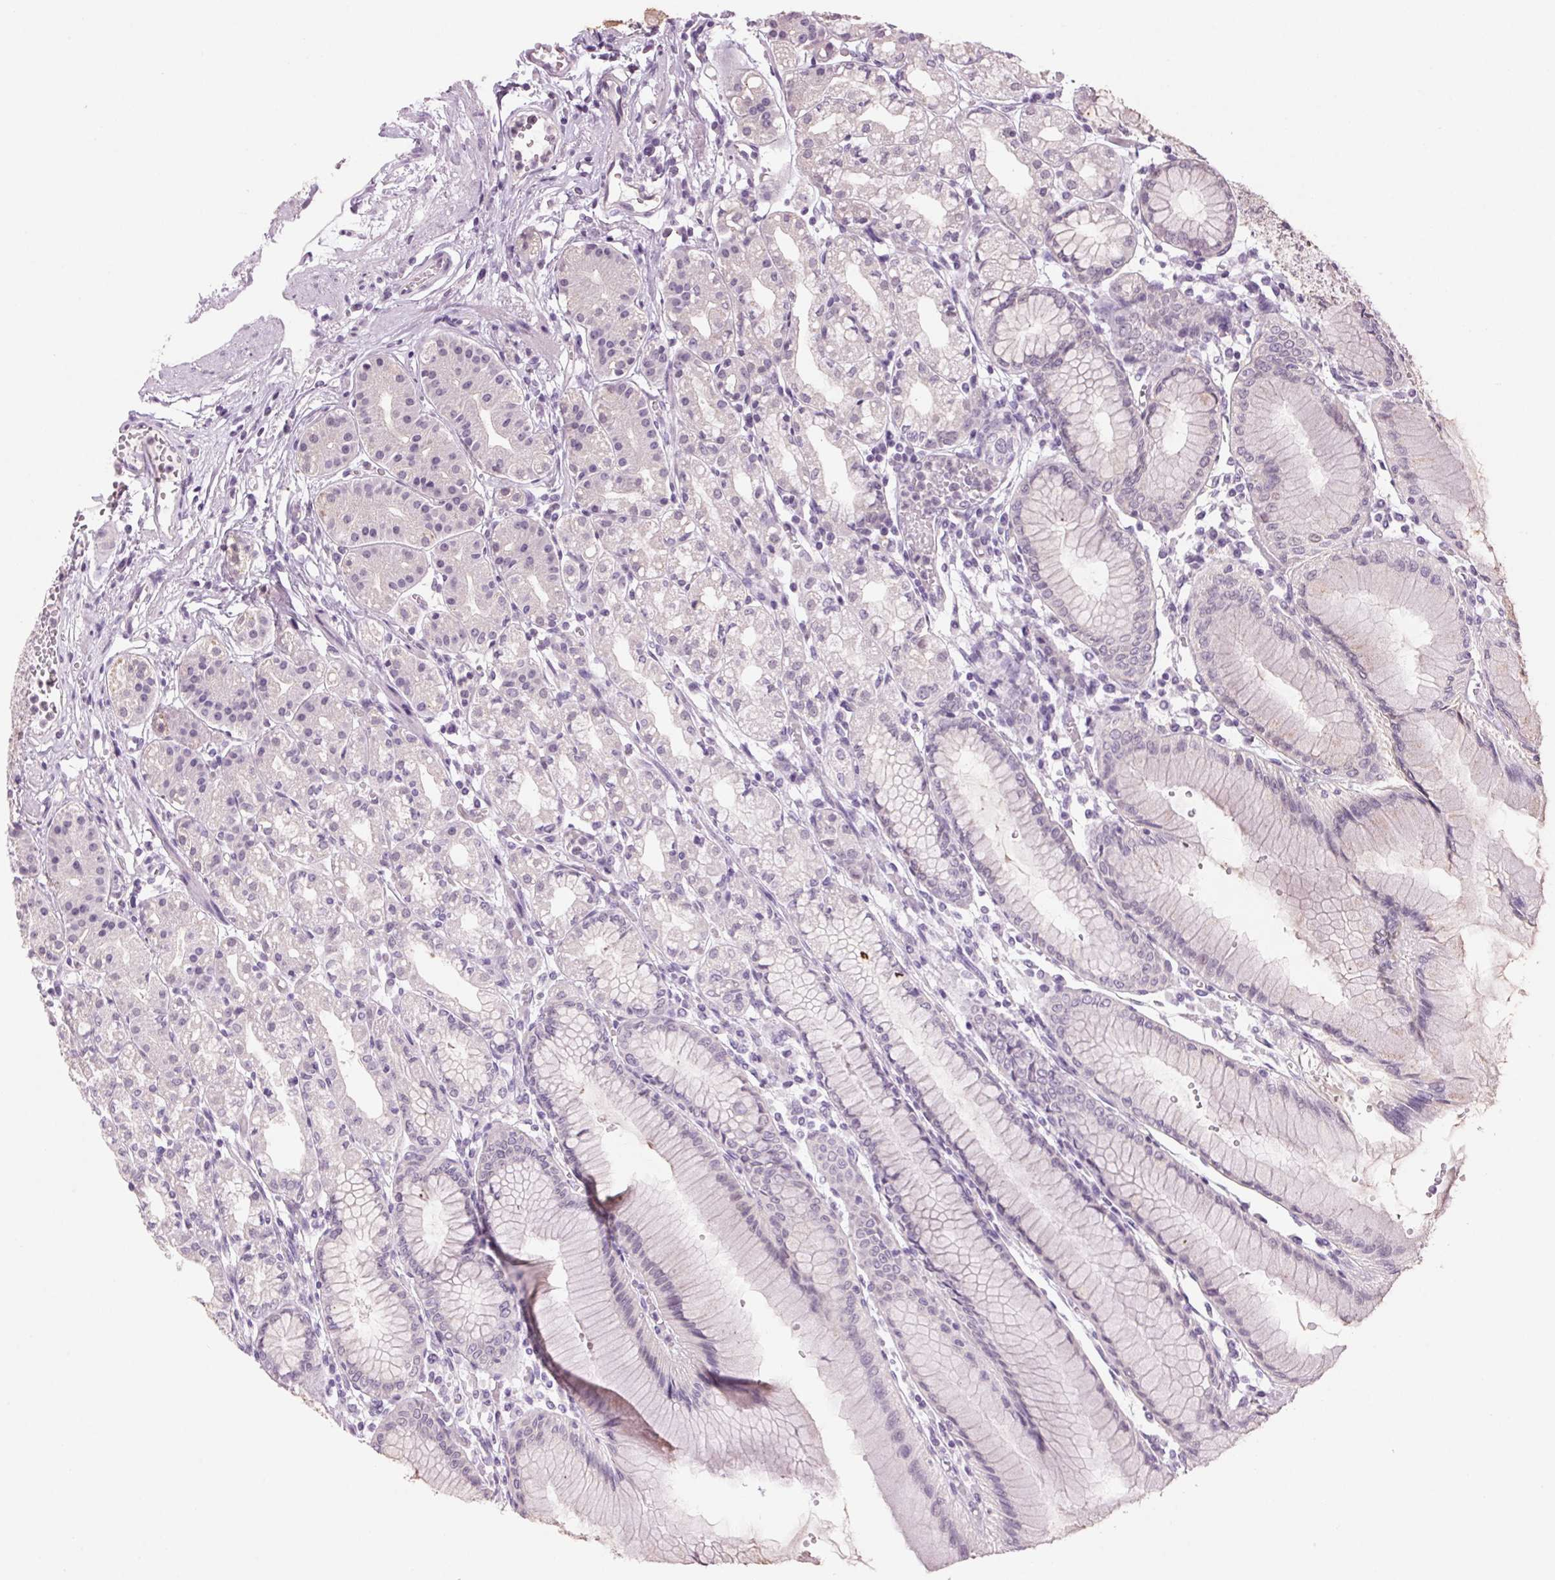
{"staining": {"intensity": "negative", "quantity": "none", "location": "none"}, "tissue": "stomach", "cell_type": "Glandular cells", "image_type": "normal", "snomed": [{"axis": "morphology", "description": "Normal tissue, NOS"}, {"axis": "topography", "description": "Skeletal muscle"}, {"axis": "topography", "description": "Stomach"}], "caption": "DAB (3,3'-diaminobenzidine) immunohistochemical staining of unremarkable stomach displays no significant positivity in glandular cells.", "gene": "MPO", "patient": {"sex": "female", "age": 57}}